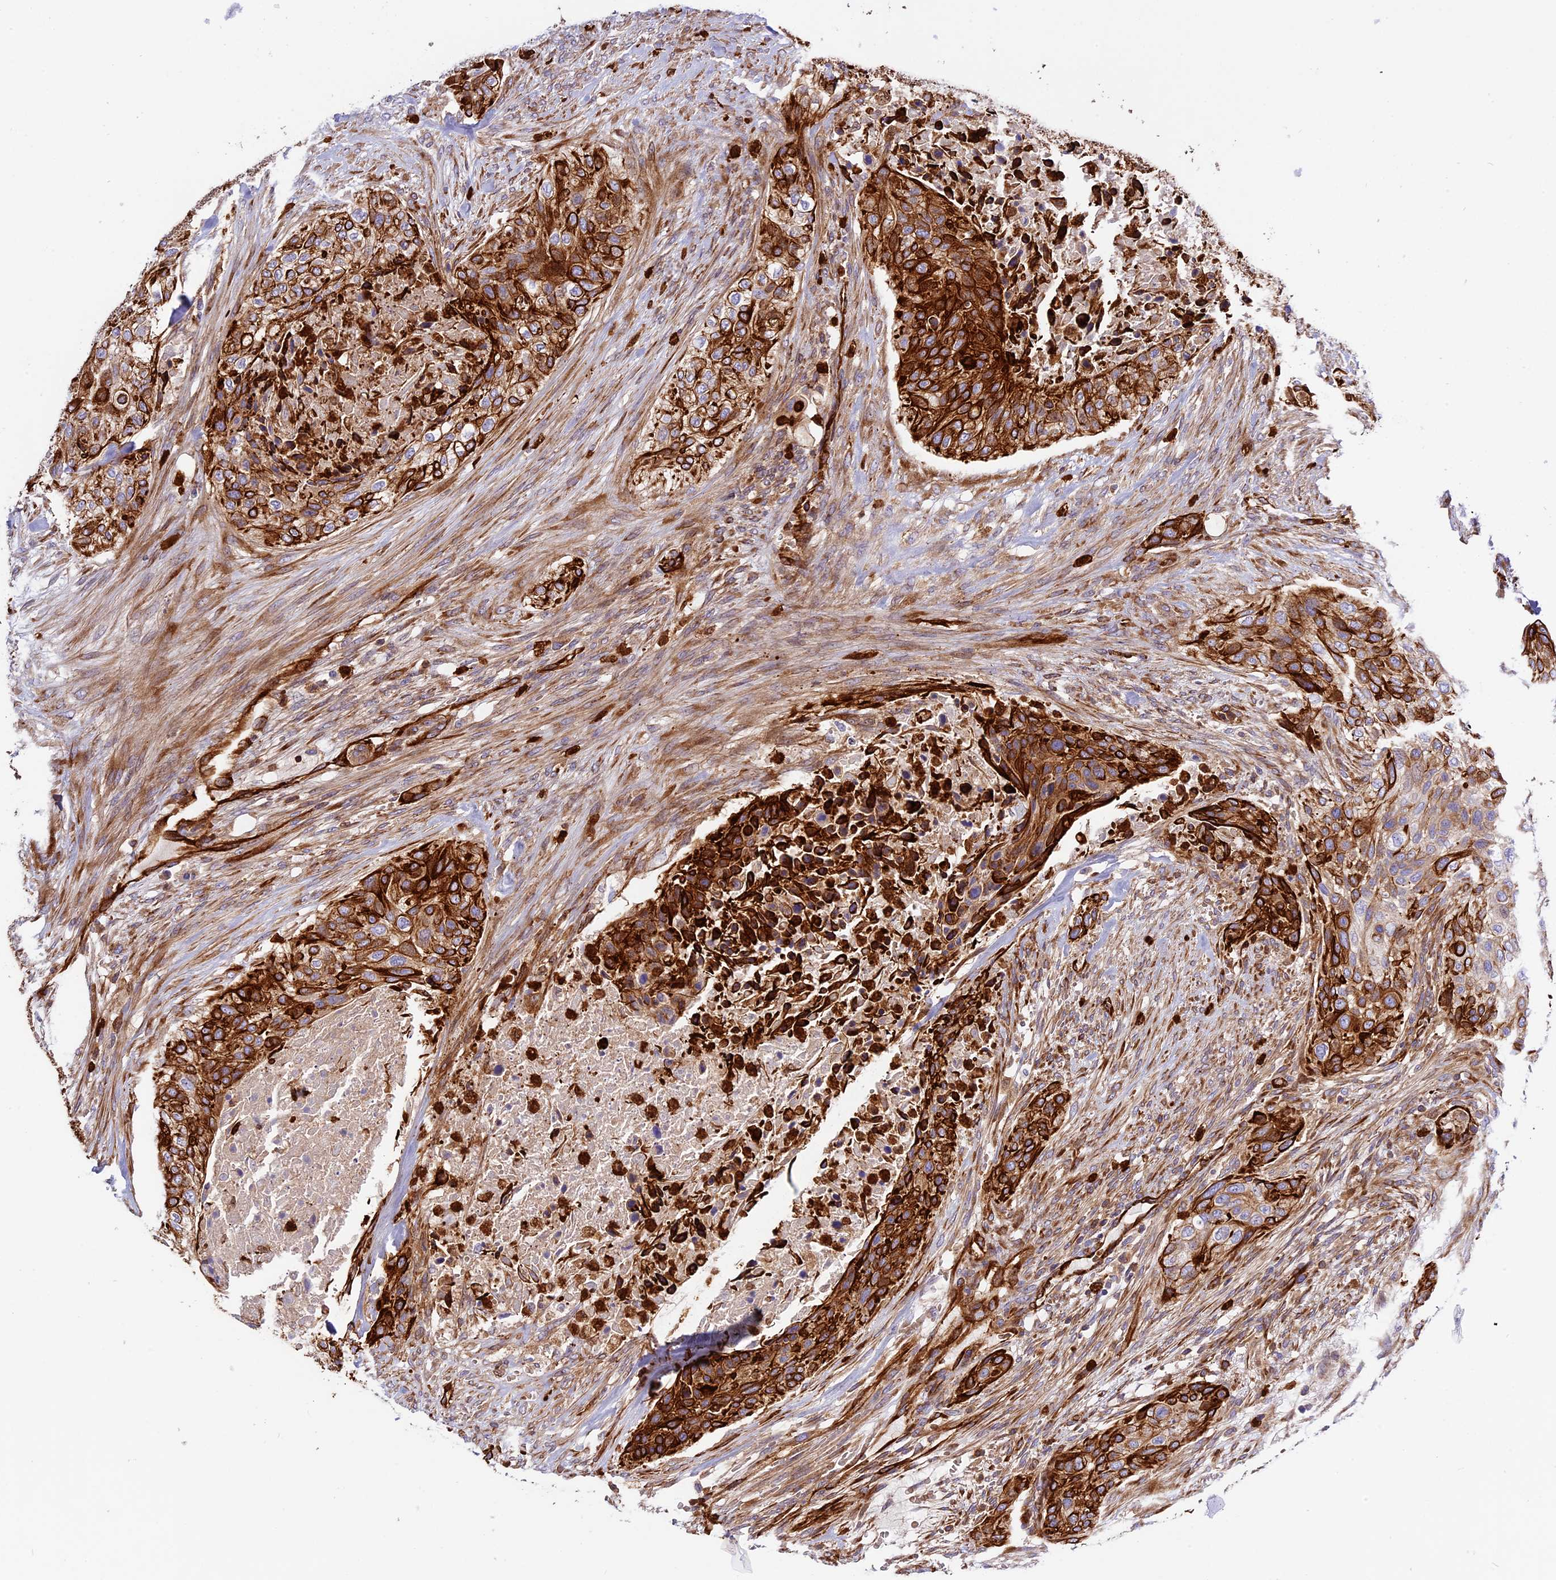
{"staining": {"intensity": "strong", "quantity": "25%-75%", "location": "cytoplasmic/membranous"}, "tissue": "urothelial cancer", "cell_type": "Tumor cells", "image_type": "cancer", "snomed": [{"axis": "morphology", "description": "Urothelial carcinoma, High grade"}, {"axis": "topography", "description": "Urinary bladder"}], "caption": "High-grade urothelial carcinoma tissue reveals strong cytoplasmic/membranous staining in approximately 25%-75% of tumor cells (Brightfield microscopy of DAB IHC at high magnification).", "gene": "CD99L2", "patient": {"sex": "male", "age": 35}}